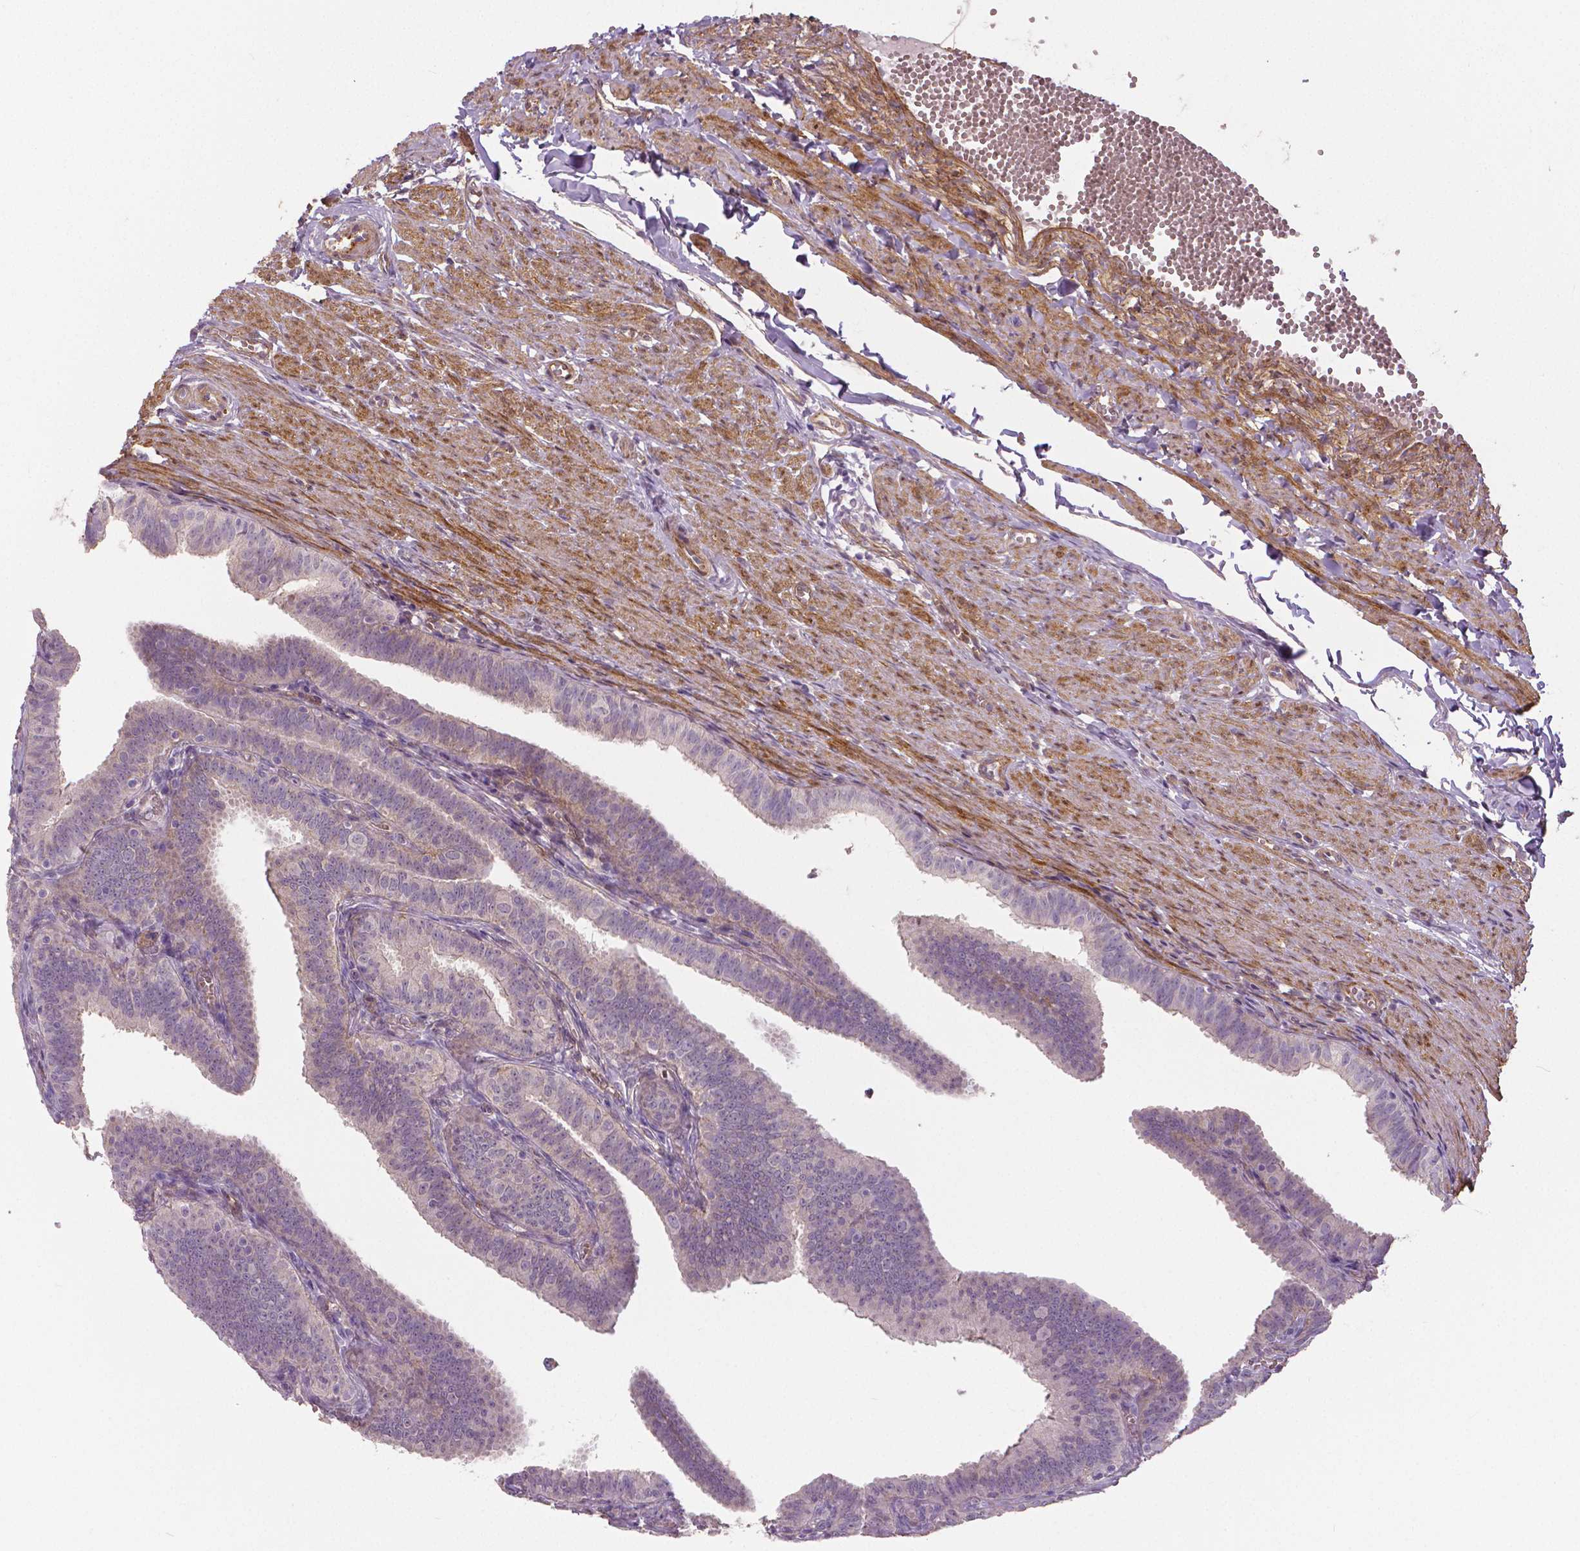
{"staining": {"intensity": "moderate", "quantity": "25%-75%", "location": "cytoplasmic/membranous"}, "tissue": "fallopian tube", "cell_type": "Glandular cells", "image_type": "normal", "snomed": [{"axis": "morphology", "description": "Normal tissue, NOS"}, {"axis": "topography", "description": "Fallopian tube"}], "caption": "This photomicrograph demonstrates normal fallopian tube stained with immunohistochemistry to label a protein in brown. The cytoplasmic/membranous of glandular cells show moderate positivity for the protein. Nuclei are counter-stained blue.", "gene": "FLT1", "patient": {"sex": "female", "age": 25}}